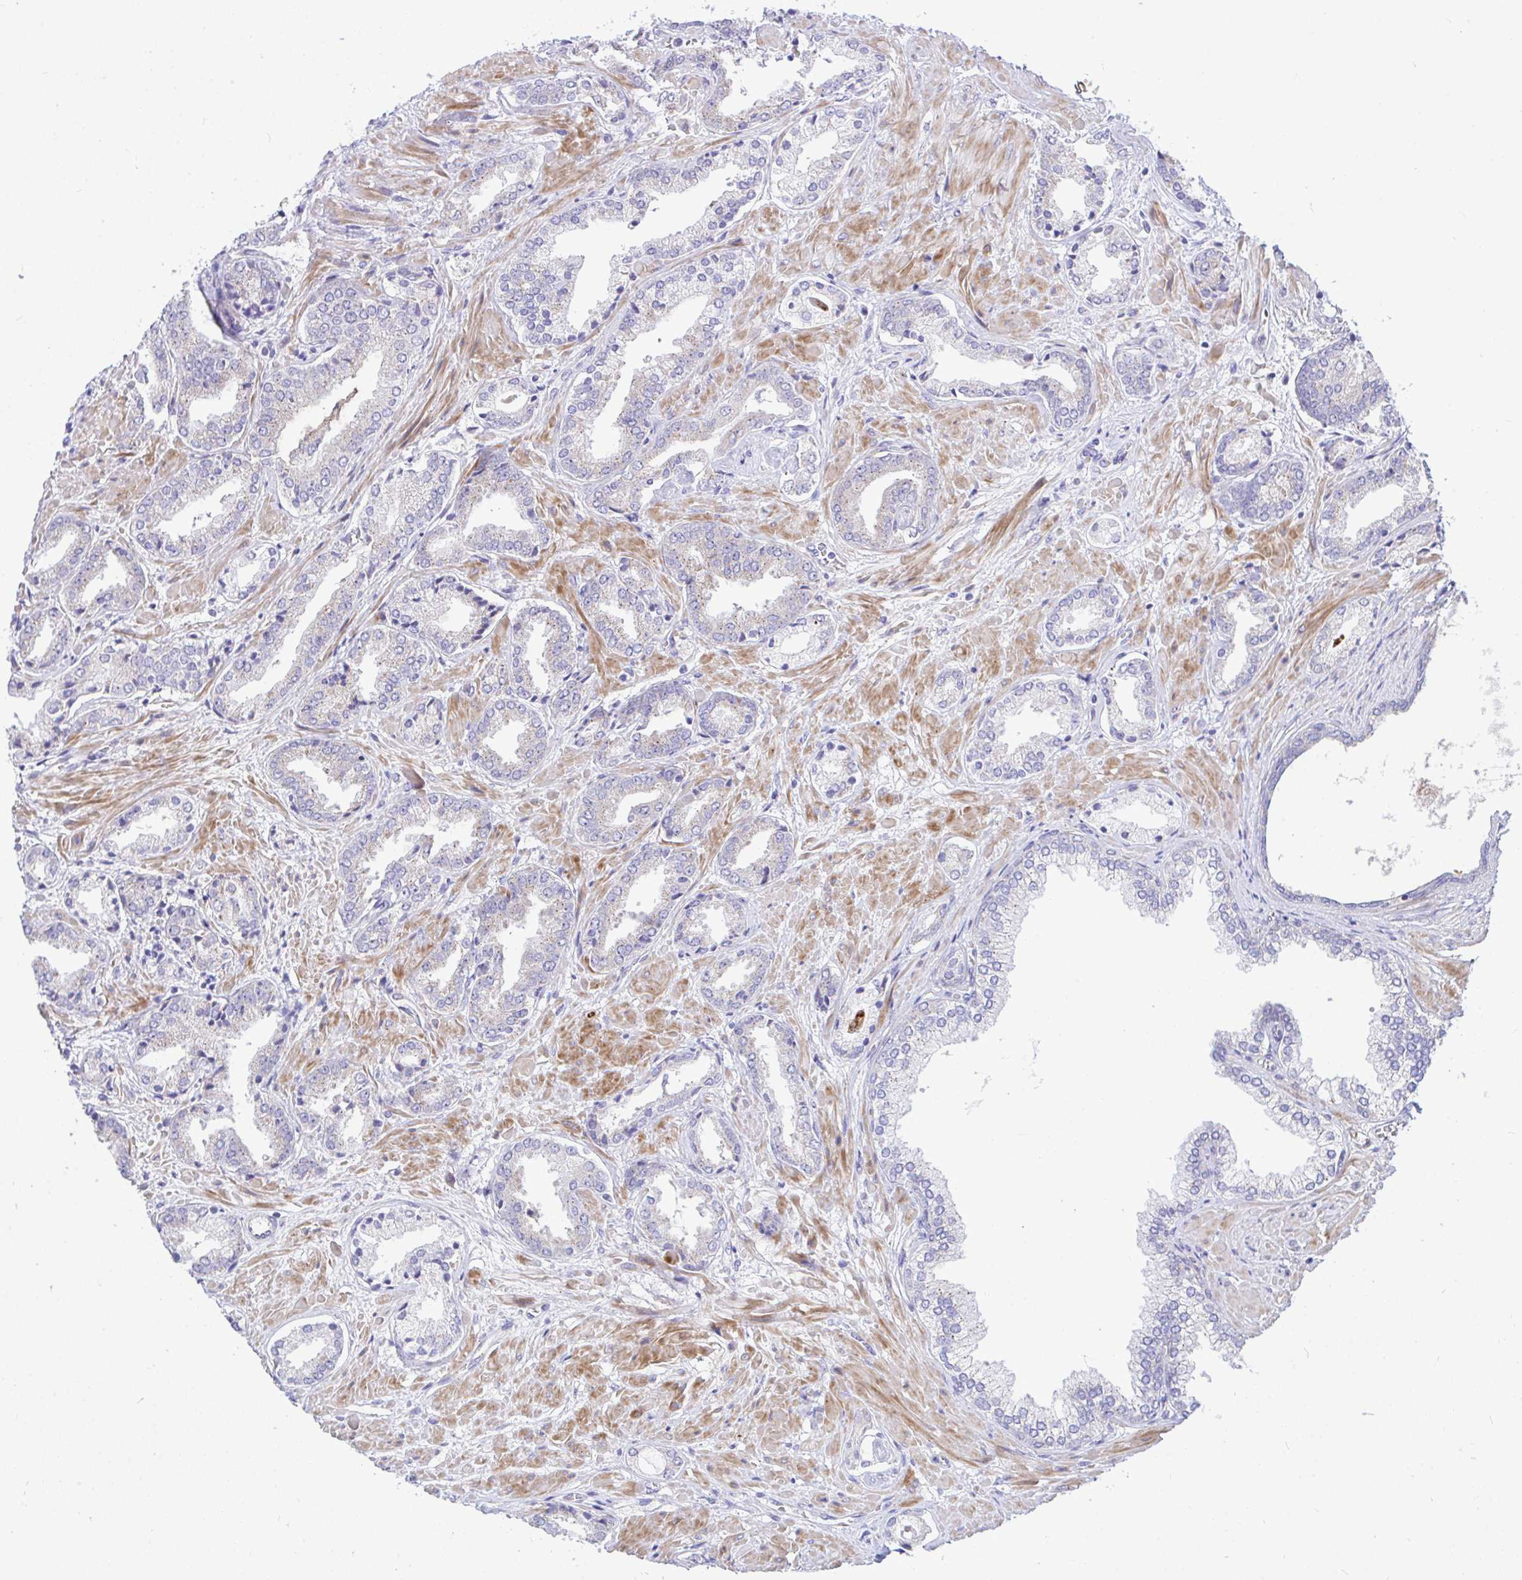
{"staining": {"intensity": "negative", "quantity": "none", "location": "none"}, "tissue": "prostate cancer", "cell_type": "Tumor cells", "image_type": "cancer", "snomed": [{"axis": "morphology", "description": "Adenocarcinoma, High grade"}, {"axis": "topography", "description": "Prostate"}], "caption": "IHC image of human prostate adenocarcinoma (high-grade) stained for a protein (brown), which demonstrates no expression in tumor cells. Brightfield microscopy of immunohistochemistry stained with DAB (brown) and hematoxylin (blue), captured at high magnification.", "gene": "MRPS16", "patient": {"sex": "male", "age": 56}}